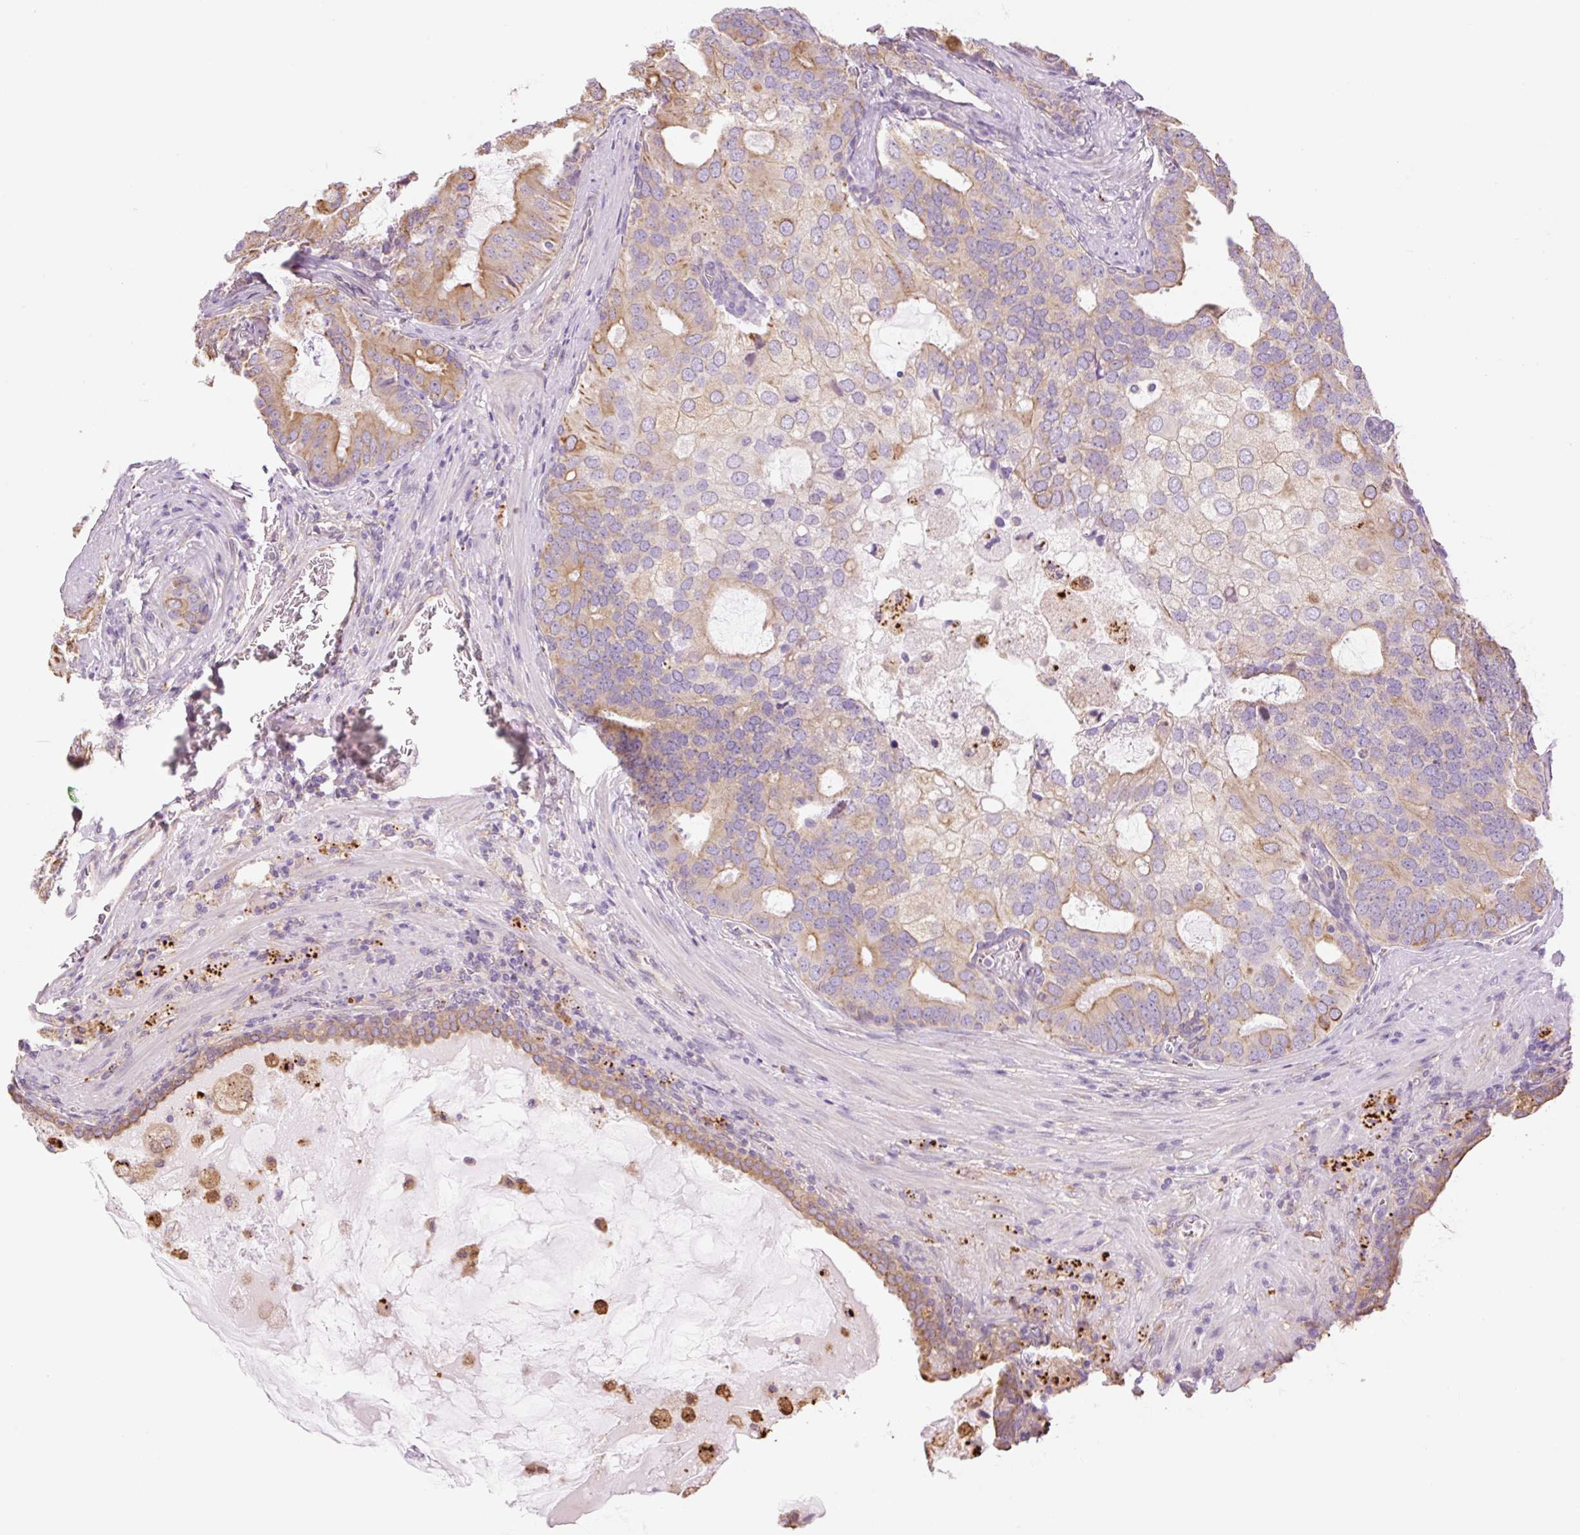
{"staining": {"intensity": "moderate", "quantity": ">75%", "location": "cytoplasmic/membranous"}, "tissue": "prostate cancer", "cell_type": "Tumor cells", "image_type": "cancer", "snomed": [{"axis": "morphology", "description": "Adenocarcinoma, High grade"}, {"axis": "topography", "description": "Prostate"}], "caption": "Immunohistochemistry (IHC) of high-grade adenocarcinoma (prostate) reveals medium levels of moderate cytoplasmic/membranous positivity in about >75% of tumor cells.", "gene": "NLRP5", "patient": {"sex": "male", "age": 55}}